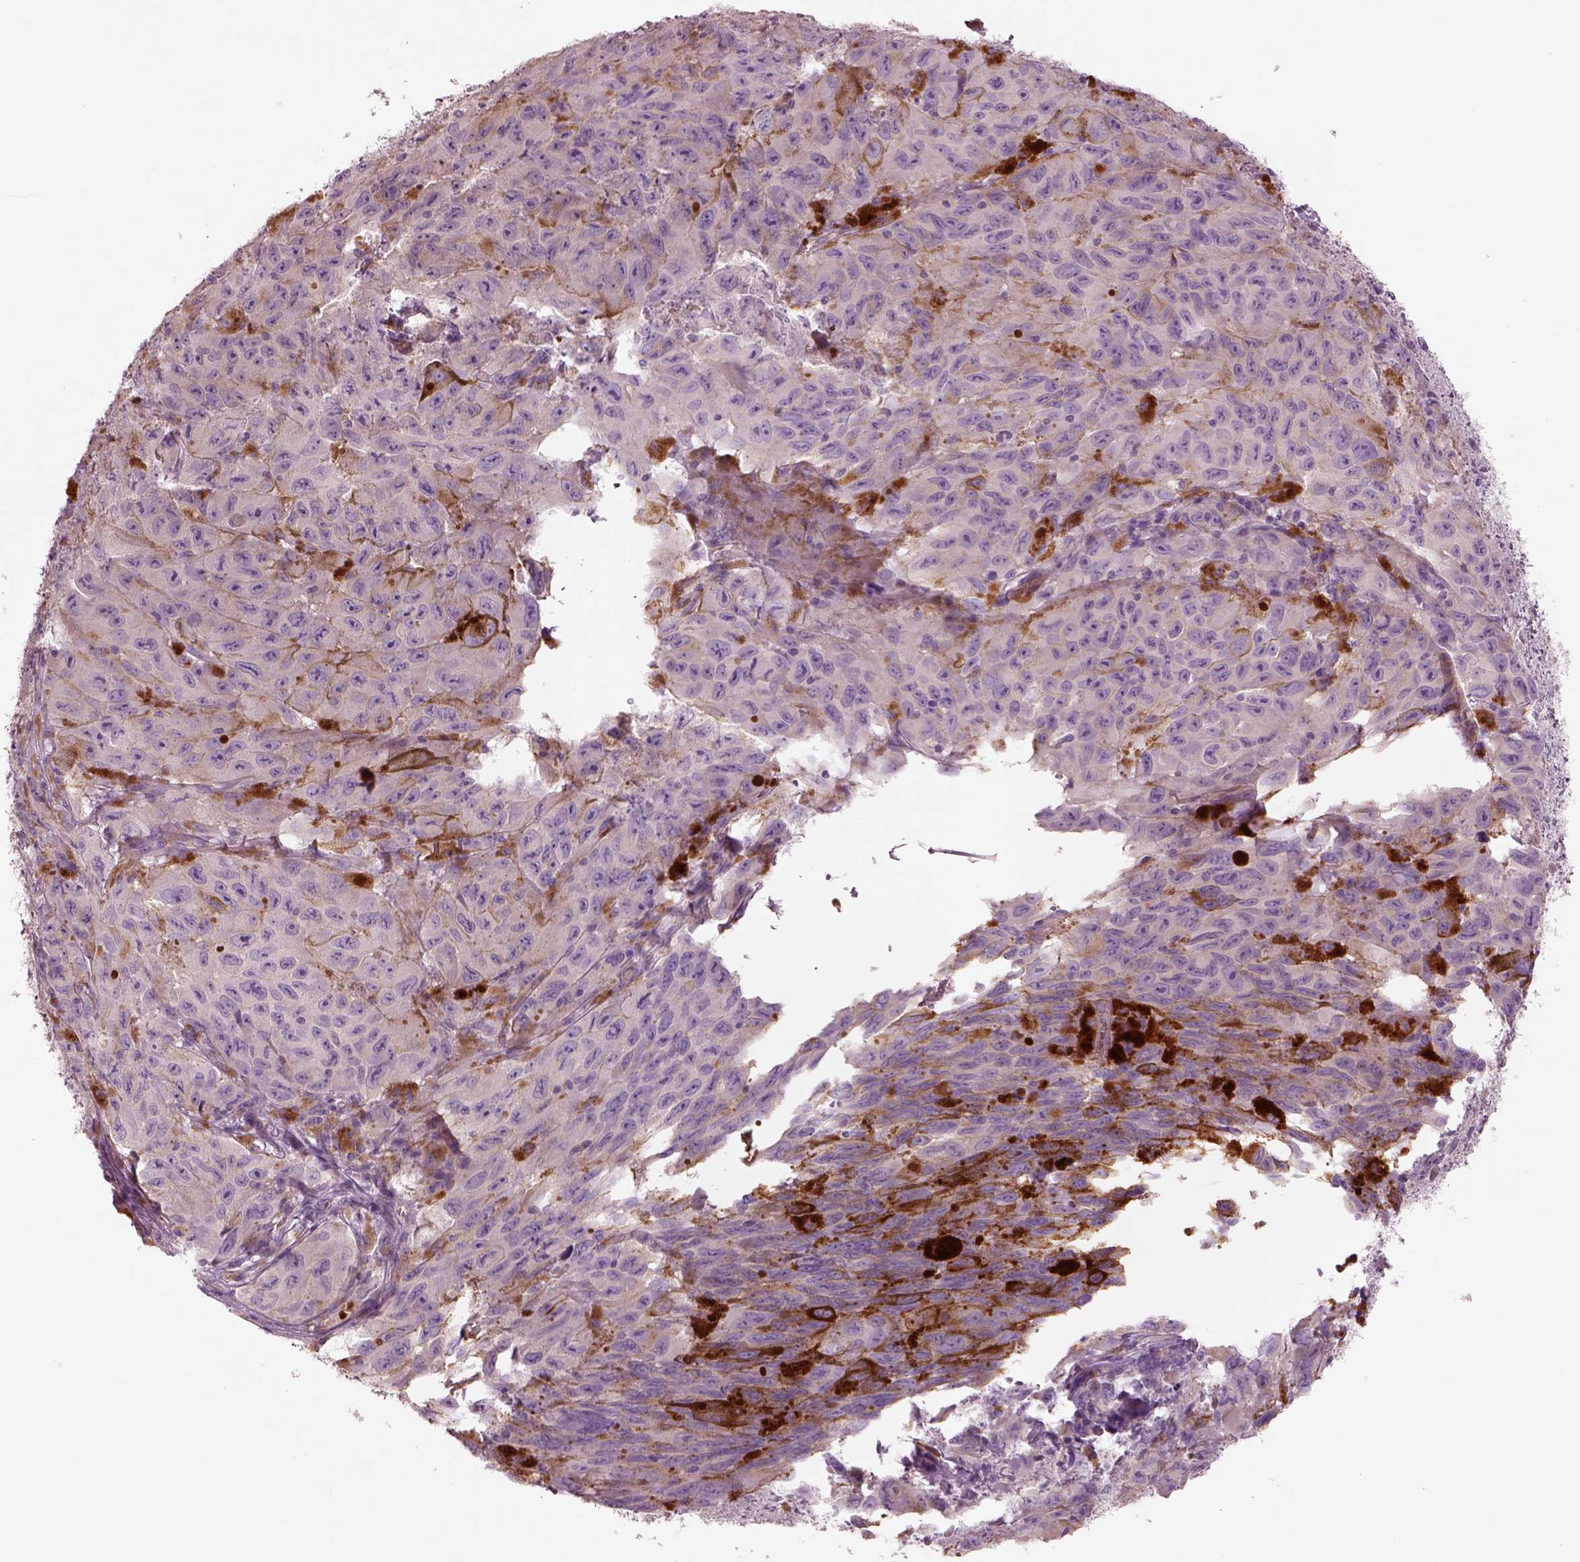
{"staining": {"intensity": "negative", "quantity": "none", "location": "none"}, "tissue": "melanoma", "cell_type": "Tumor cells", "image_type": "cancer", "snomed": [{"axis": "morphology", "description": "Malignant melanoma, NOS"}, {"axis": "topography", "description": "Vulva, labia, clitoris and Bartholin´s gland, NO"}], "caption": "A micrograph of human melanoma is negative for staining in tumor cells.", "gene": "DUOXA2", "patient": {"sex": "female", "age": 75}}